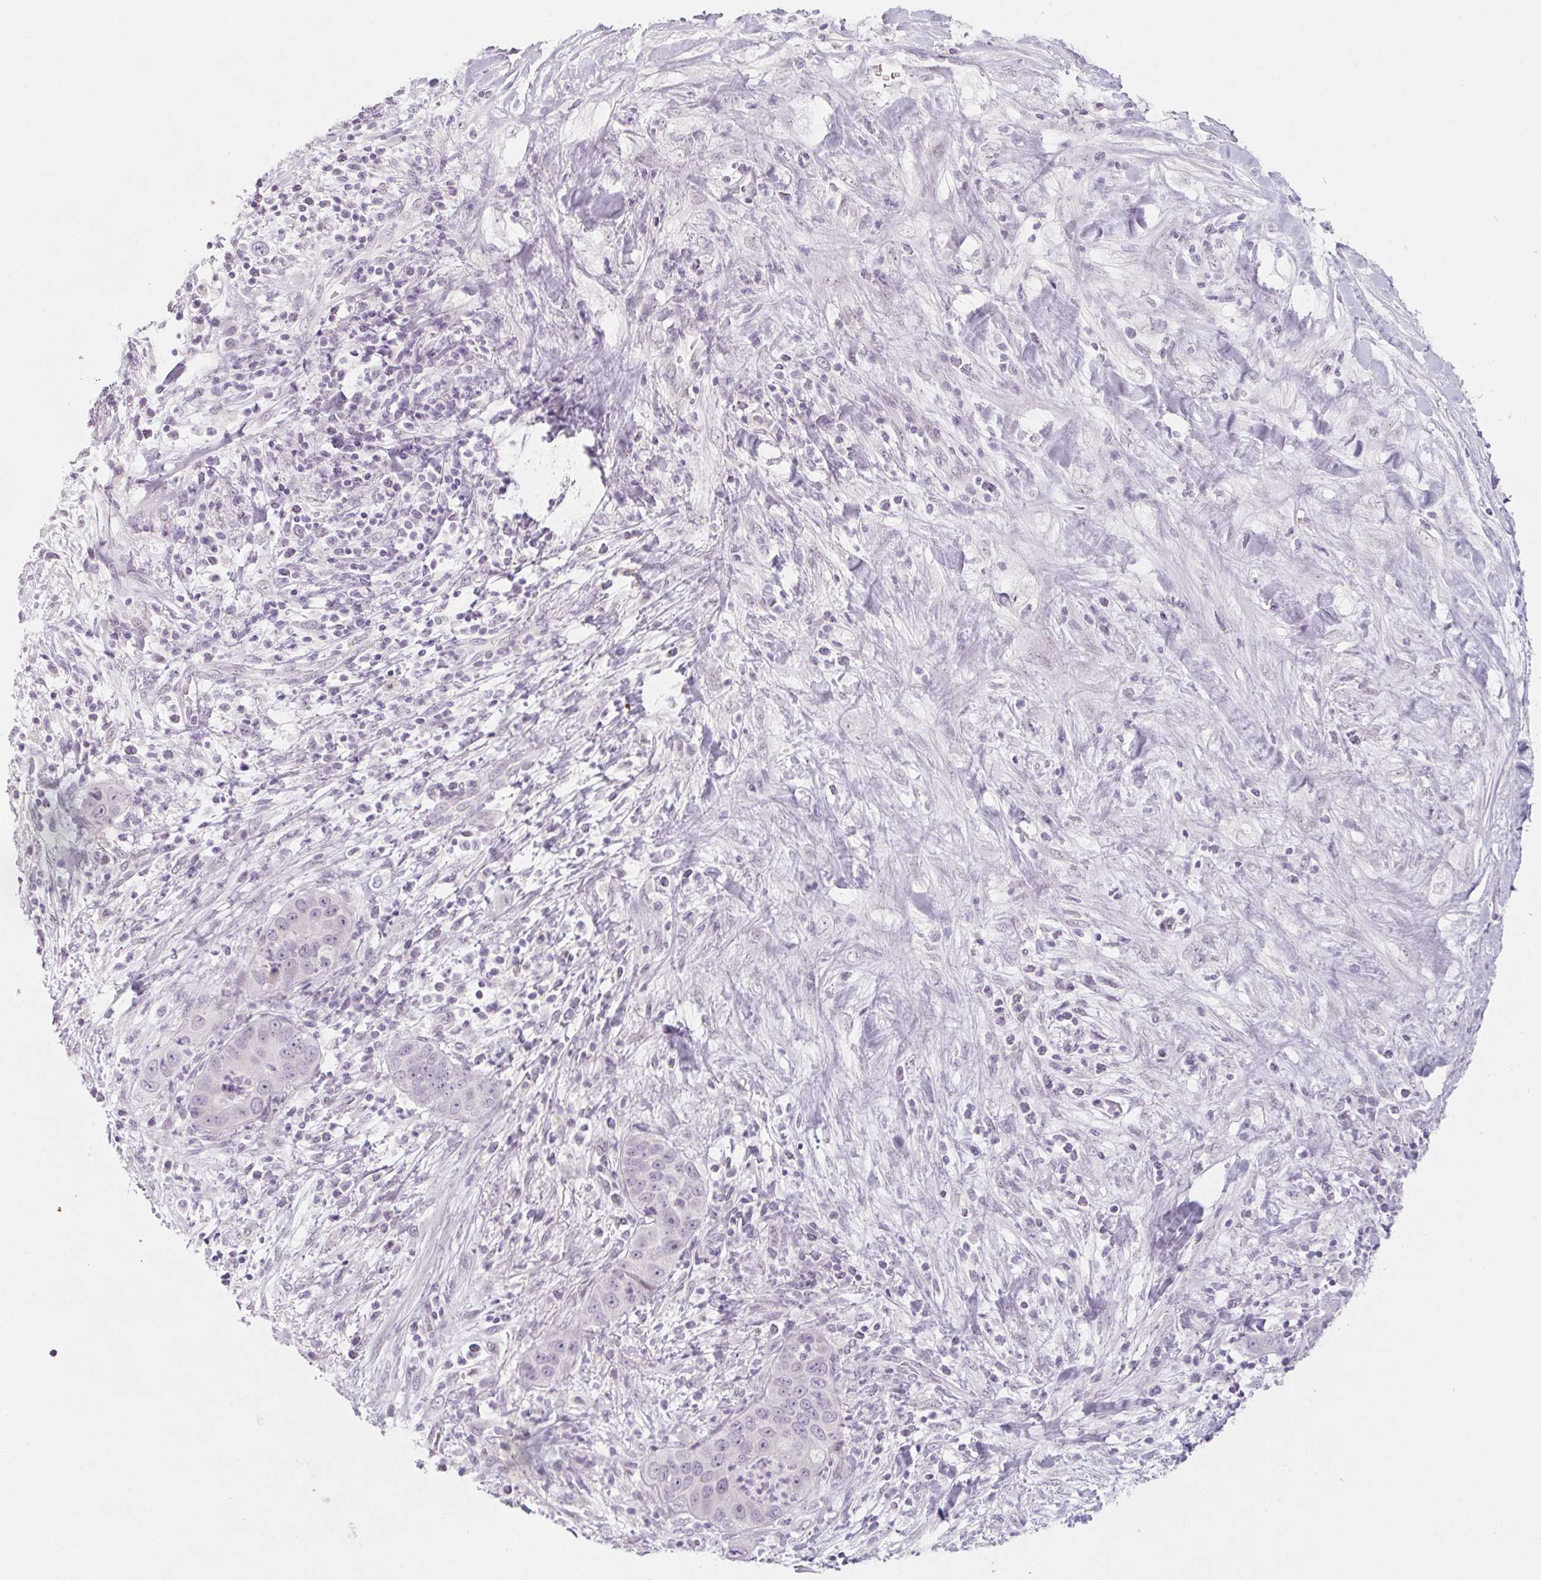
{"staining": {"intensity": "negative", "quantity": "none", "location": "none"}, "tissue": "liver cancer", "cell_type": "Tumor cells", "image_type": "cancer", "snomed": [{"axis": "morphology", "description": "Cholangiocarcinoma"}, {"axis": "topography", "description": "Liver"}], "caption": "A histopathology image of human liver cancer is negative for staining in tumor cells.", "gene": "KCNQ2", "patient": {"sex": "female", "age": 52}}